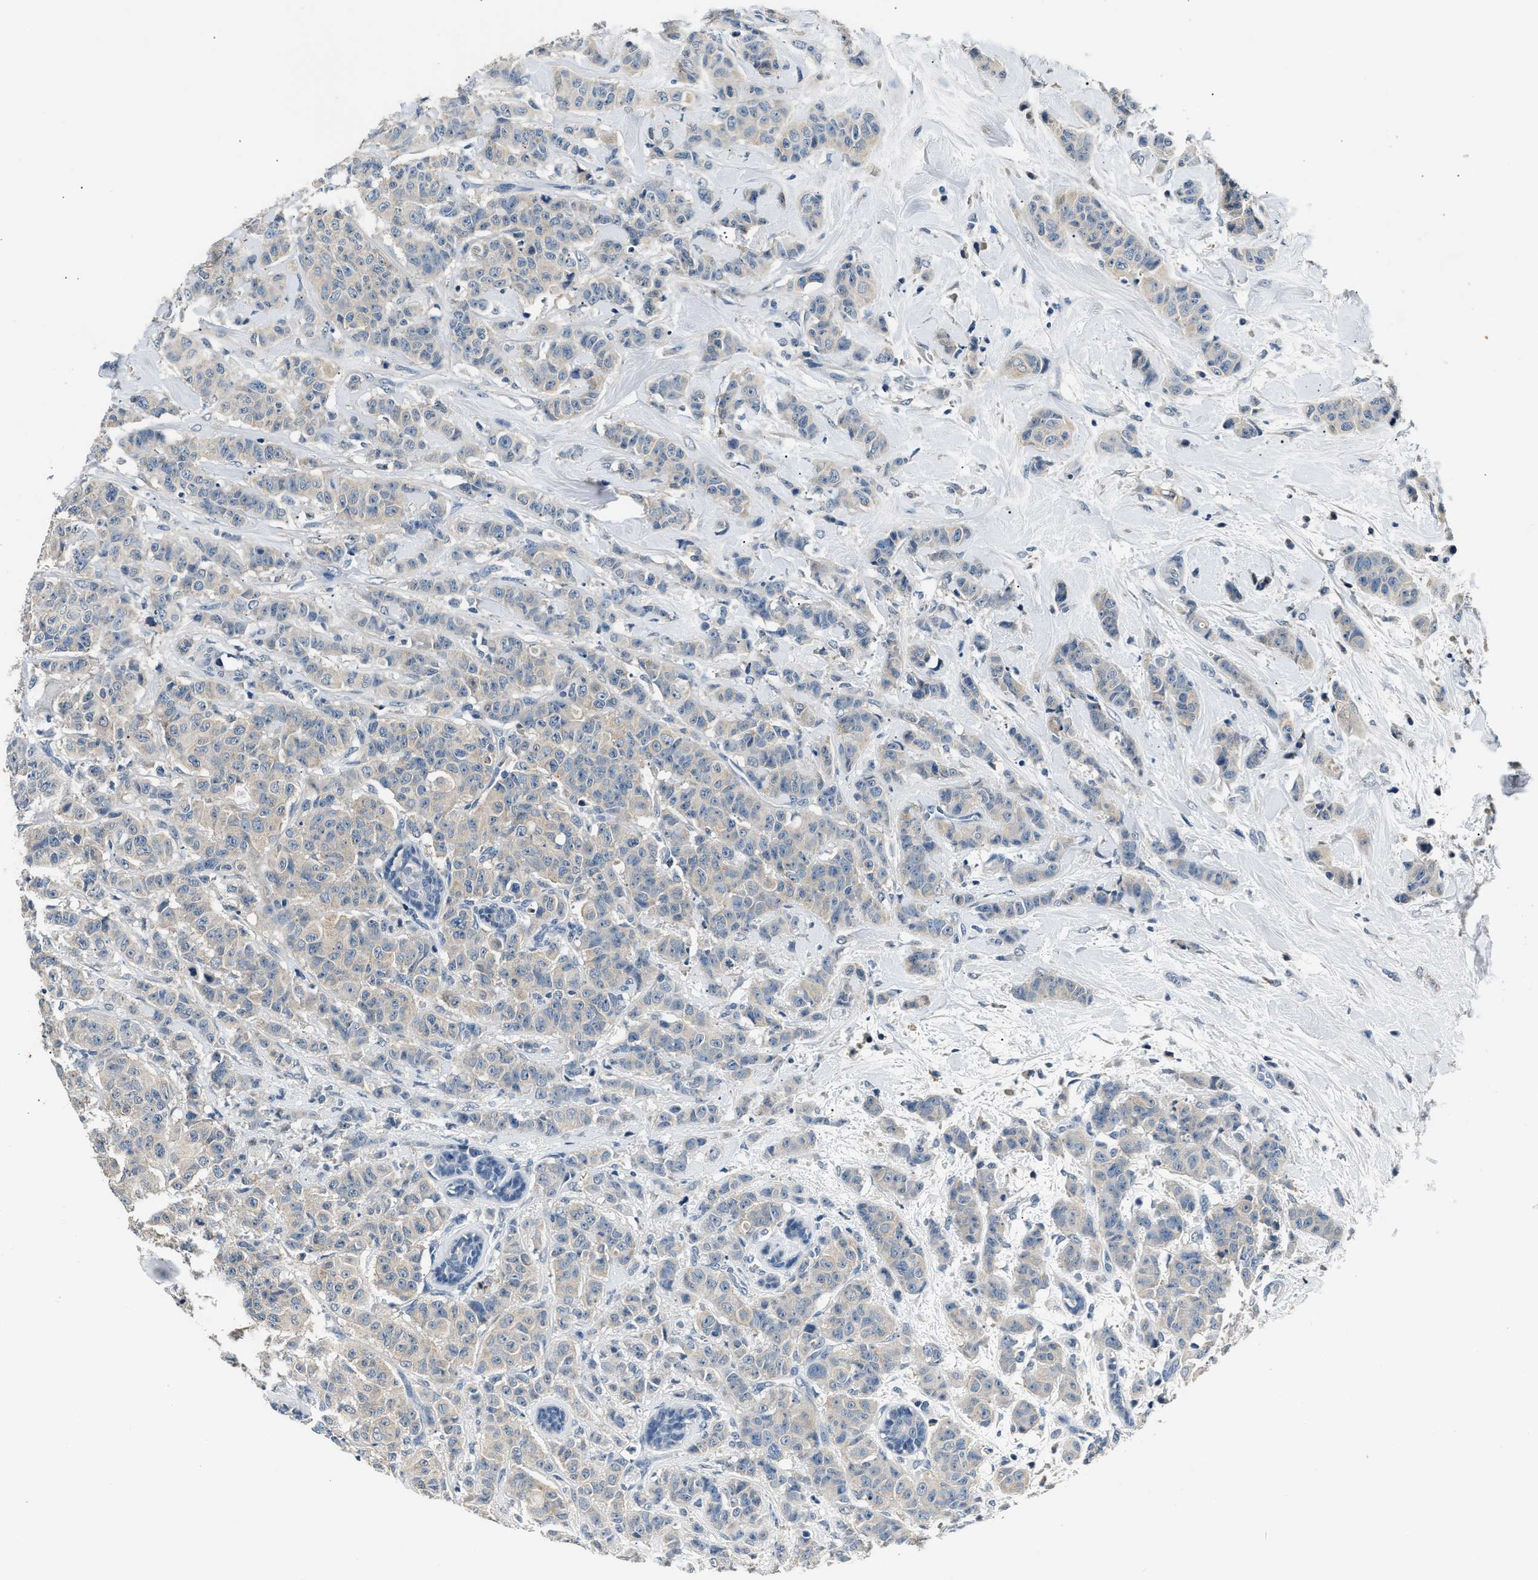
{"staining": {"intensity": "negative", "quantity": "none", "location": "none"}, "tissue": "breast cancer", "cell_type": "Tumor cells", "image_type": "cancer", "snomed": [{"axis": "morphology", "description": "Normal tissue, NOS"}, {"axis": "morphology", "description": "Duct carcinoma"}, {"axis": "topography", "description": "Breast"}], "caption": "The image demonstrates no staining of tumor cells in breast infiltrating ductal carcinoma. Brightfield microscopy of immunohistochemistry (IHC) stained with DAB (brown) and hematoxylin (blue), captured at high magnification.", "gene": "INHA", "patient": {"sex": "female", "age": 40}}